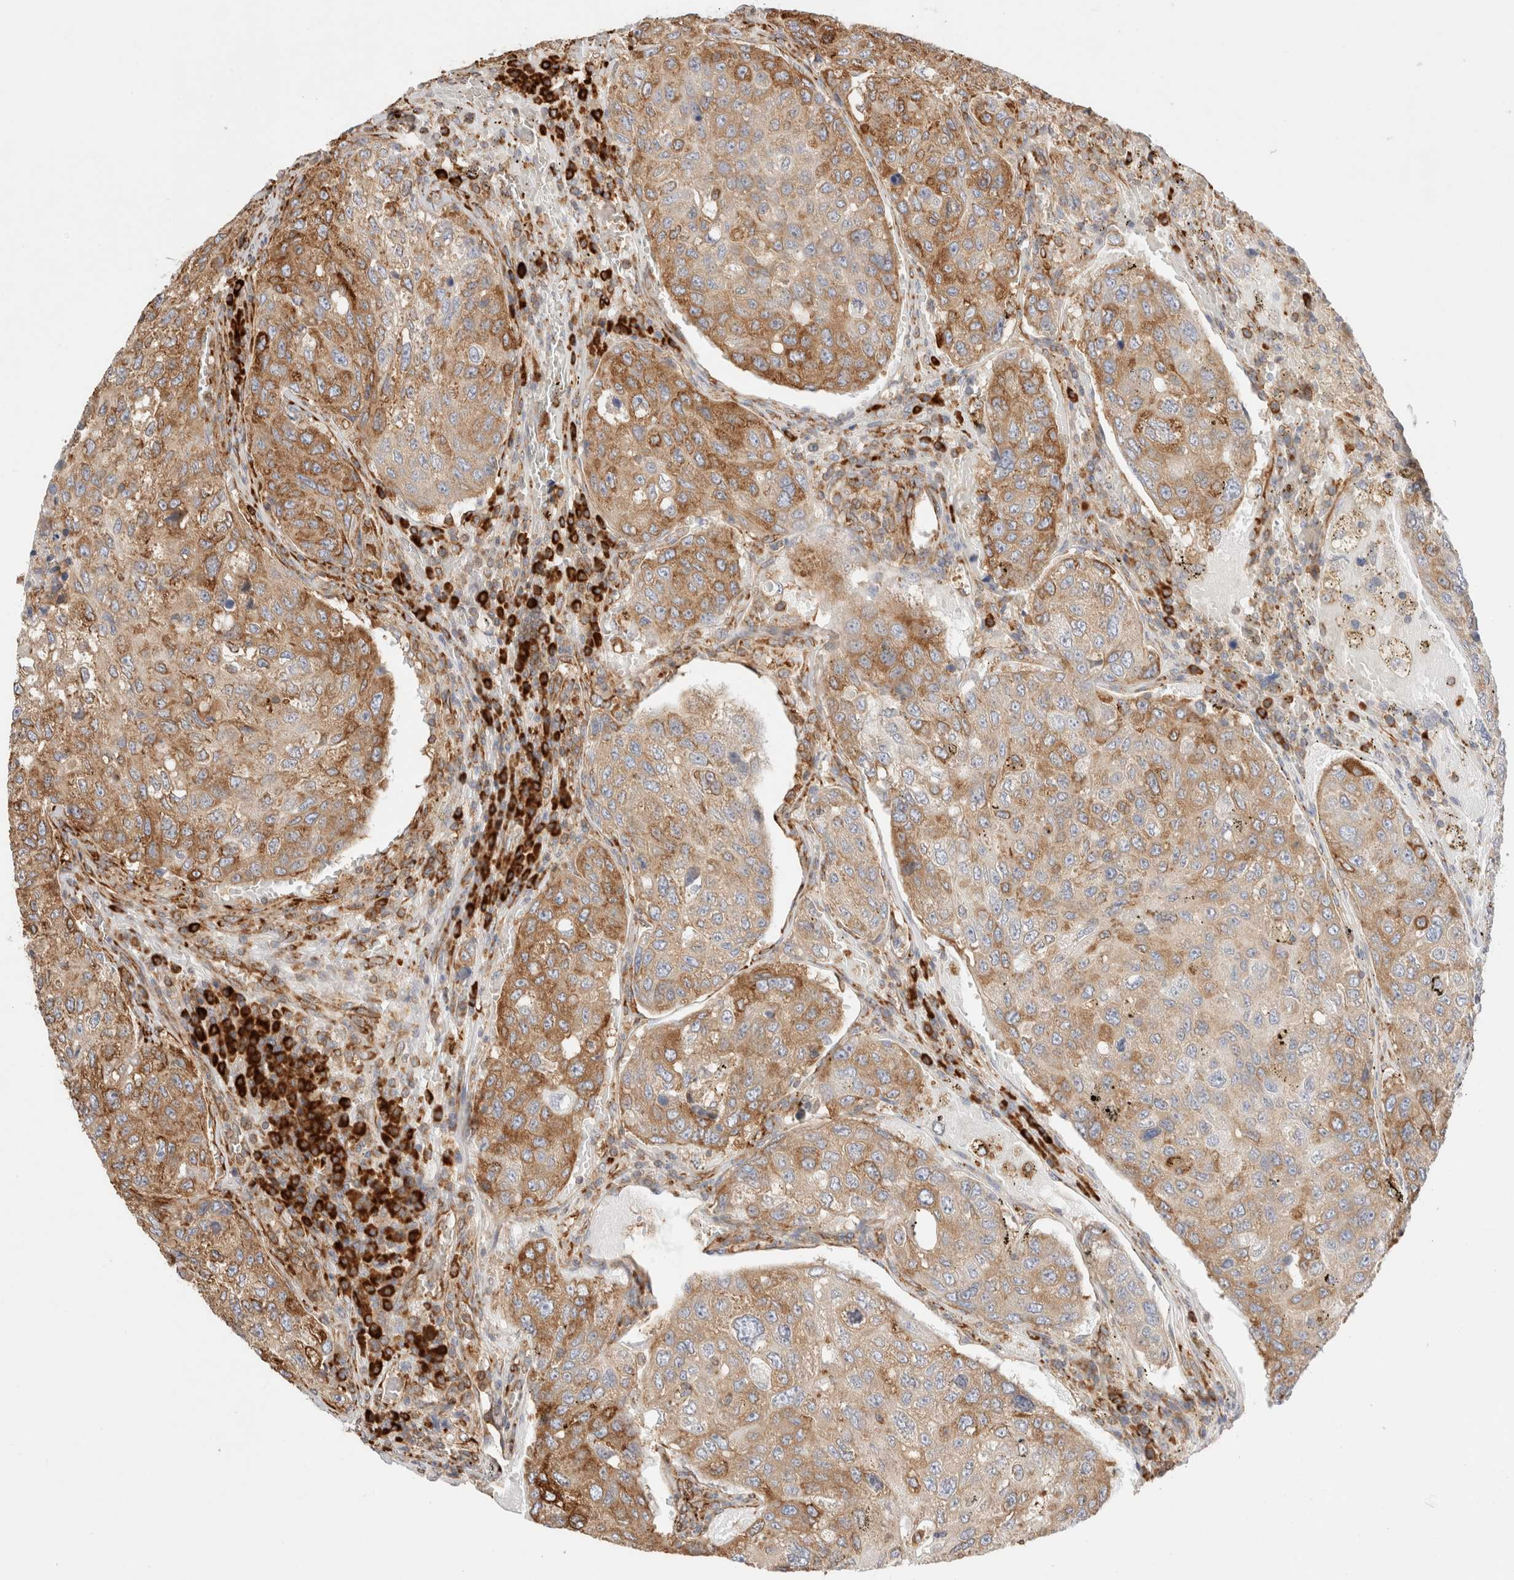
{"staining": {"intensity": "moderate", "quantity": ">75%", "location": "cytoplasmic/membranous"}, "tissue": "urothelial cancer", "cell_type": "Tumor cells", "image_type": "cancer", "snomed": [{"axis": "morphology", "description": "Urothelial carcinoma, High grade"}, {"axis": "topography", "description": "Lymph node"}, {"axis": "topography", "description": "Urinary bladder"}], "caption": "High-power microscopy captured an immunohistochemistry photomicrograph of high-grade urothelial carcinoma, revealing moderate cytoplasmic/membranous positivity in about >75% of tumor cells.", "gene": "ZC2HC1A", "patient": {"sex": "male", "age": 51}}